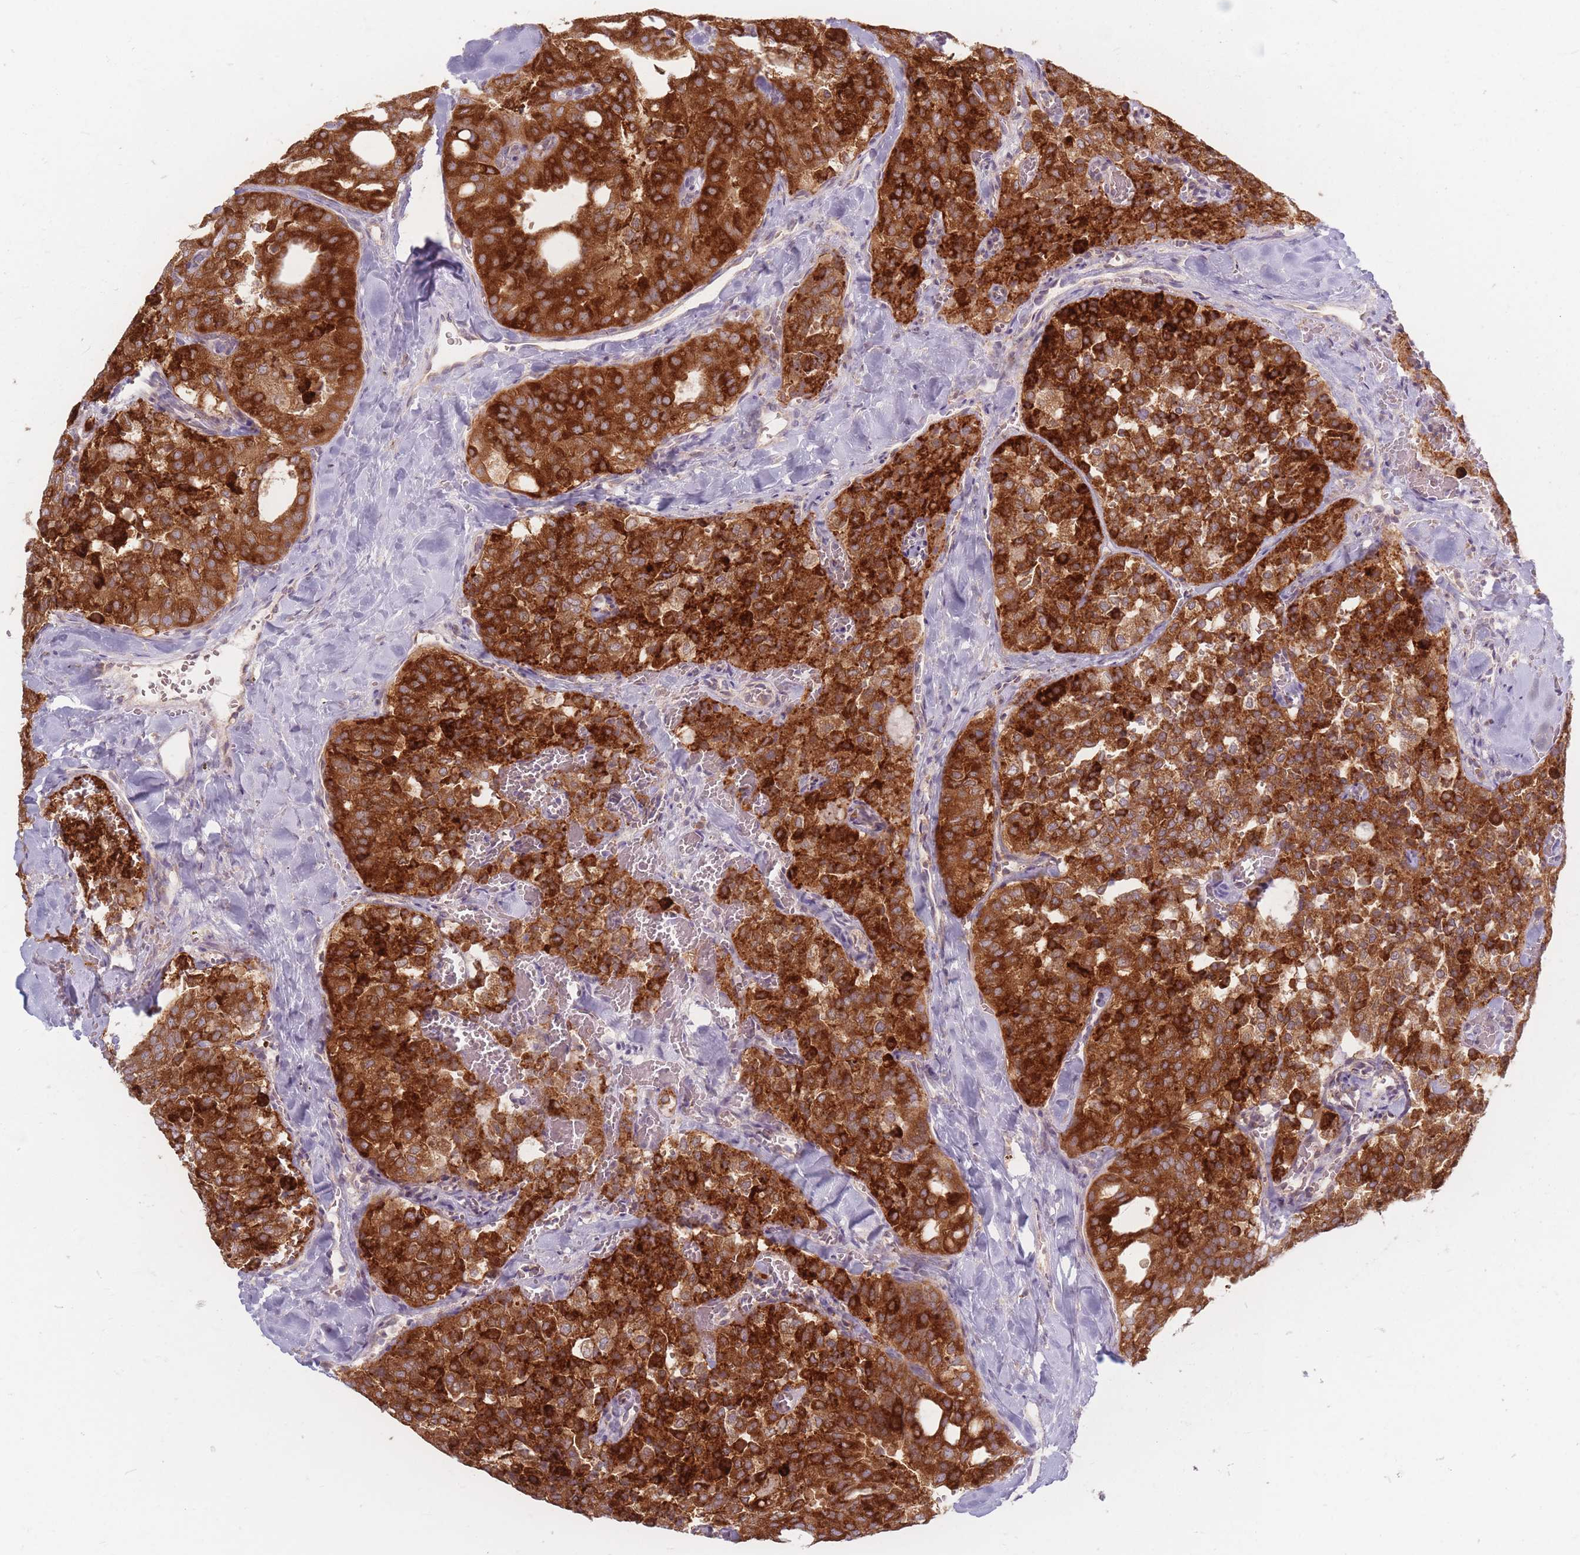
{"staining": {"intensity": "strong", "quantity": ">75%", "location": "cytoplasmic/membranous"}, "tissue": "thyroid cancer", "cell_type": "Tumor cells", "image_type": "cancer", "snomed": [{"axis": "morphology", "description": "Follicular adenoma carcinoma, NOS"}, {"axis": "topography", "description": "Thyroid gland"}], "caption": "Strong cytoplasmic/membranous positivity is appreciated in about >75% of tumor cells in follicular adenoma carcinoma (thyroid). (DAB (3,3'-diaminobenzidine) = brown stain, brightfield microscopy at high magnification).", "gene": "SMIM14", "patient": {"sex": "male", "age": 75}}